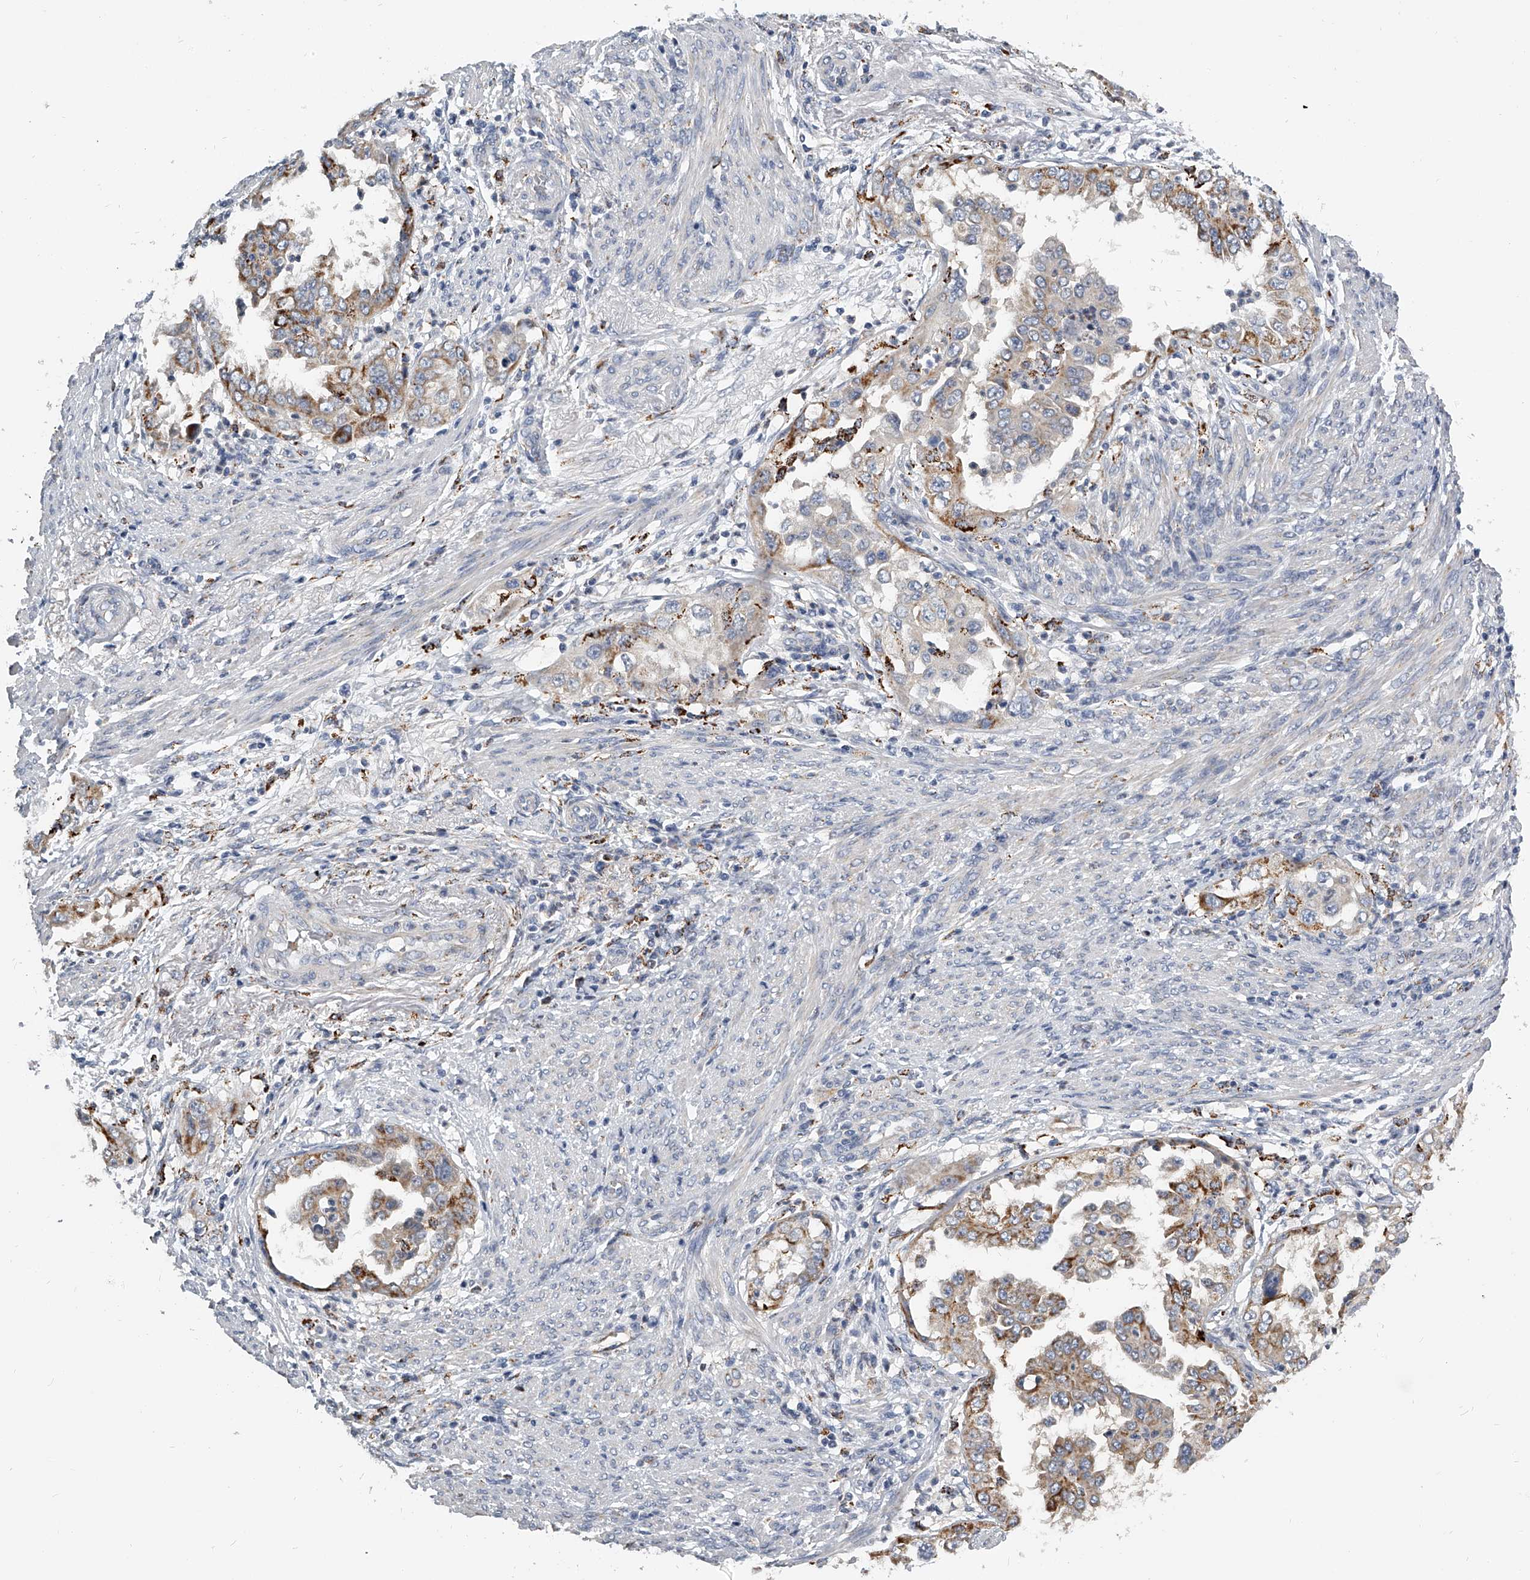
{"staining": {"intensity": "moderate", "quantity": "25%-75%", "location": "cytoplasmic/membranous"}, "tissue": "endometrial cancer", "cell_type": "Tumor cells", "image_type": "cancer", "snomed": [{"axis": "morphology", "description": "Adenocarcinoma, NOS"}, {"axis": "topography", "description": "Endometrium"}], "caption": "DAB immunohistochemical staining of human adenocarcinoma (endometrial) reveals moderate cytoplasmic/membranous protein positivity in approximately 25%-75% of tumor cells.", "gene": "KLHL7", "patient": {"sex": "female", "age": 85}}